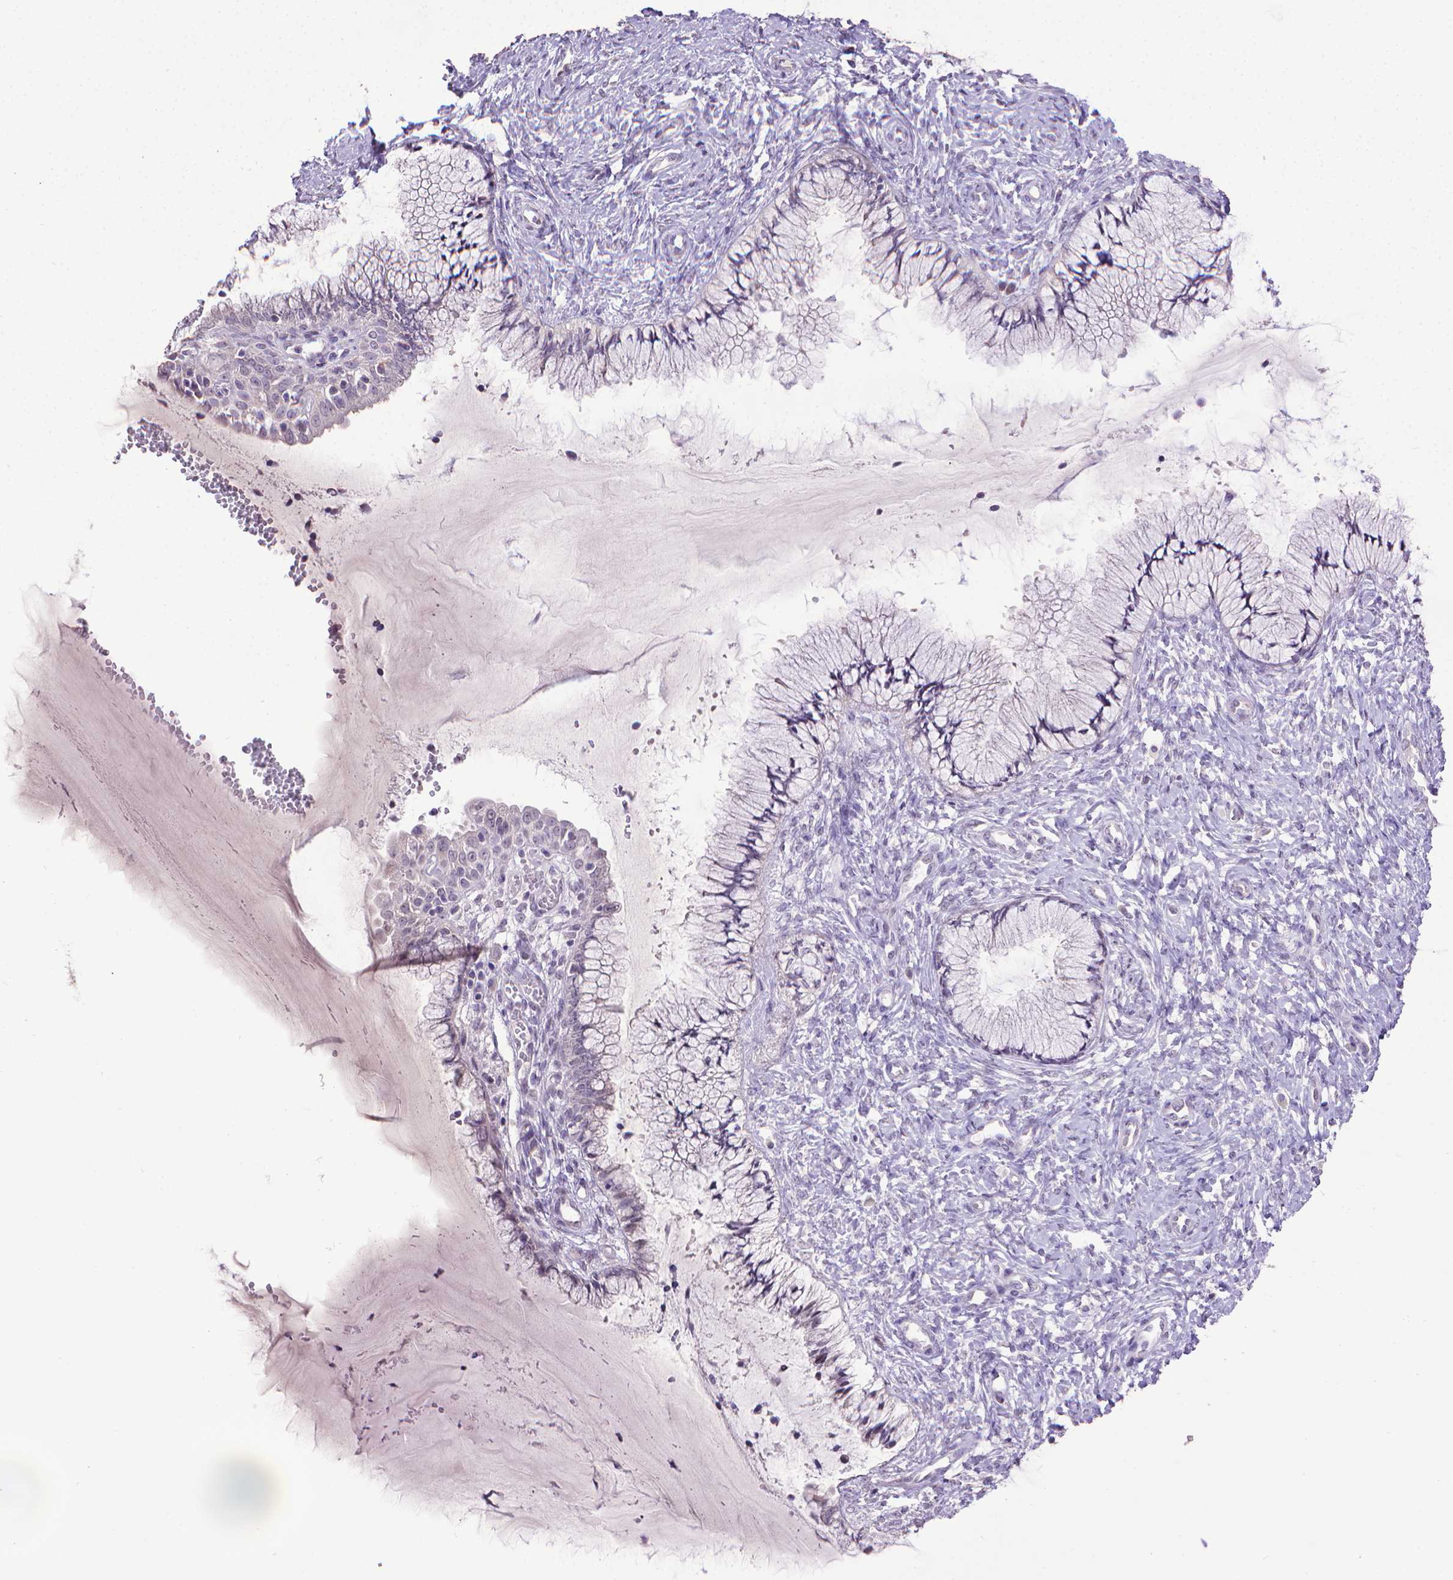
{"staining": {"intensity": "negative", "quantity": "none", "location": "none"}, "tissue": "cervix", "cell_type": "Glandular cells", "image_type": "normal", "snomed": [{"axis": "morphology", "description": "Normal tissue, NOS"}, {"axis": "topography", "description": "Cervix"}], "caption": "The image reveals no staining of glandular cells in normal cervix.", "gene": "KMO", "patient": {"sex": "female", "age": 37}}